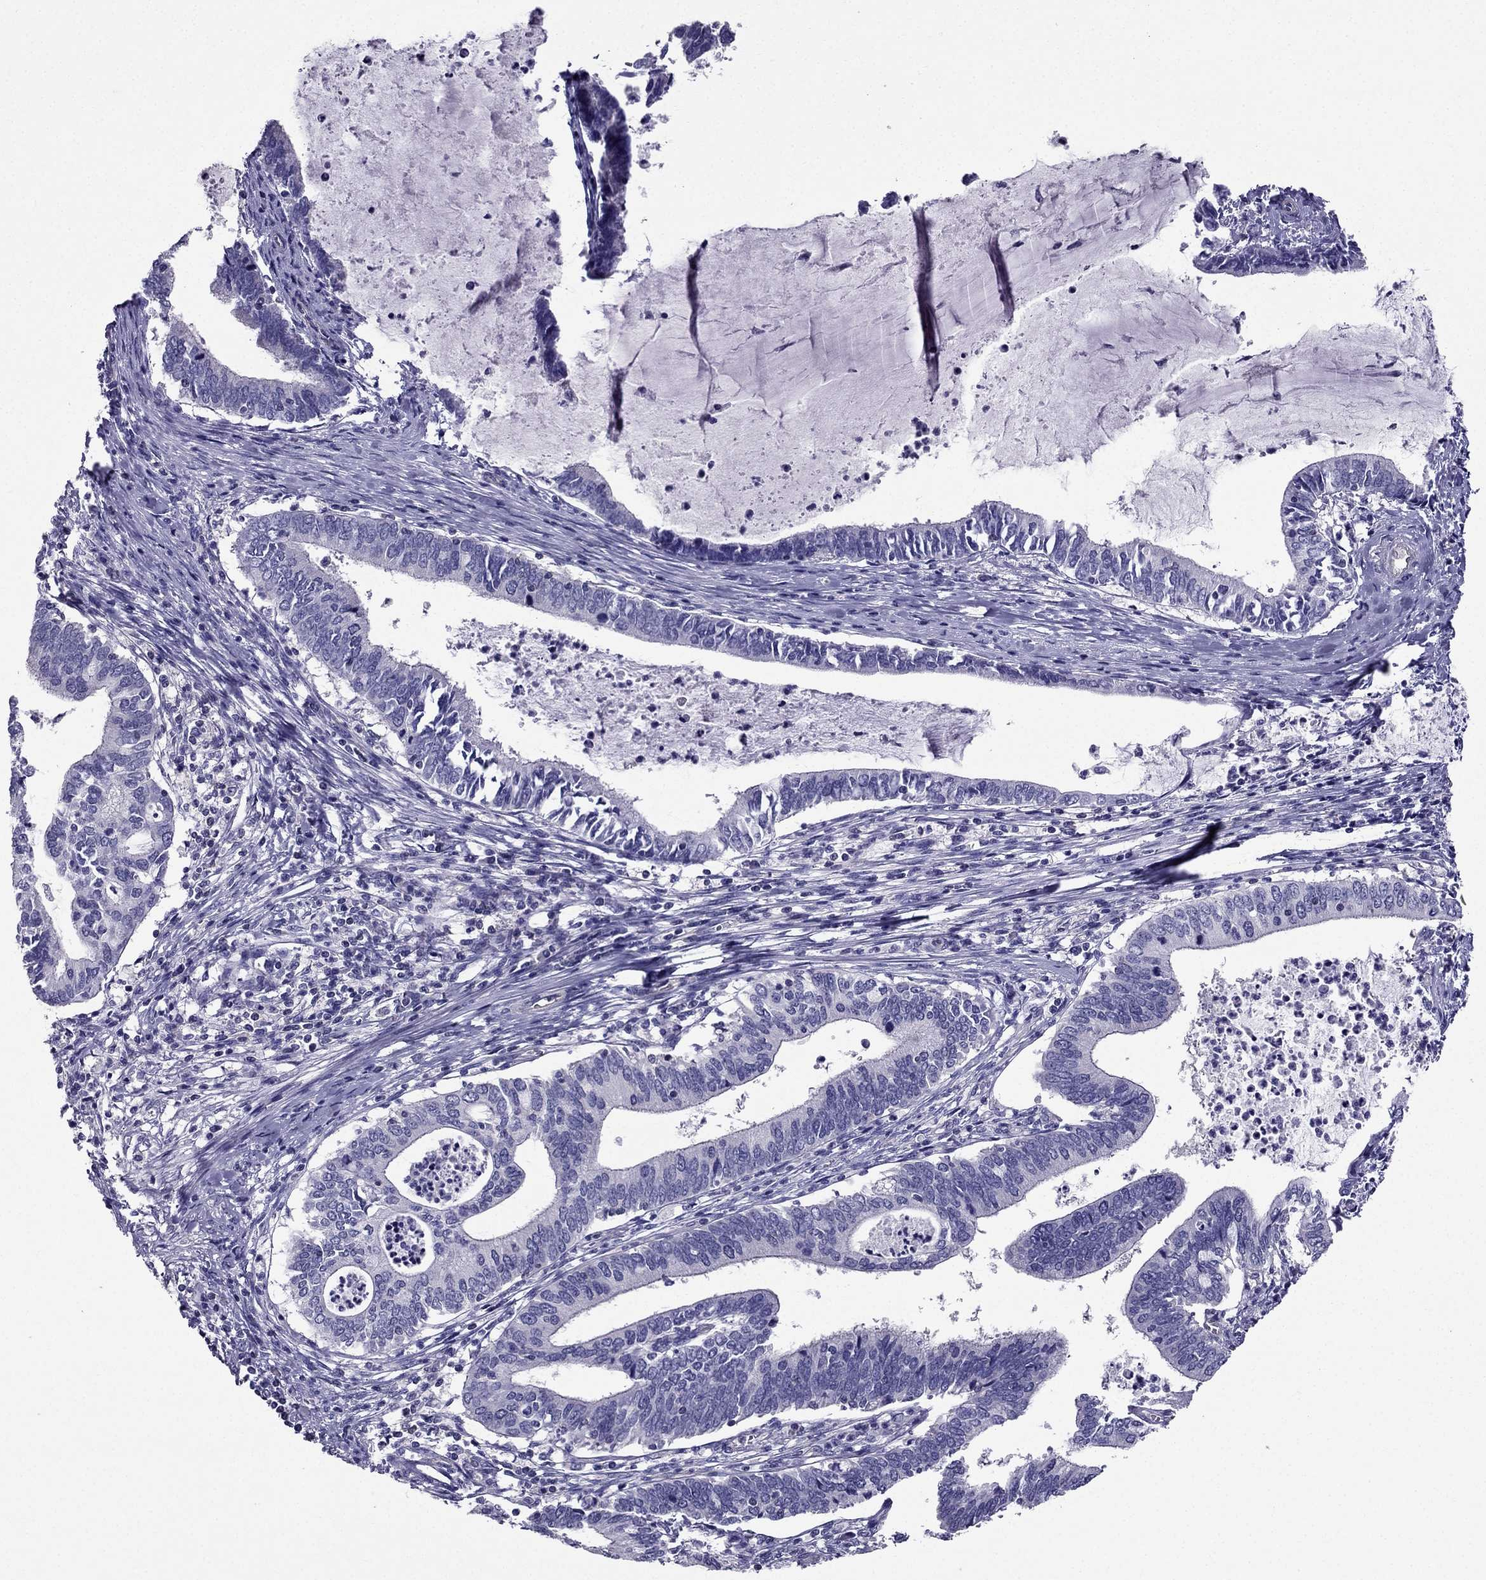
{"staining": {"intensity": "negative", "quantity": "none", "location": "none"}, "tissue": "cervical cancer", "cell_type": "Tumor cells", "image_type": "cancer", "snomed": [{"axis": "morphology", "description": "Adenocarcinoma, NOS"}, {"axis": "topography", "description": "Cervix"}], "caption": "Image shows no protein expression in tumor cells of adenocarcinoma (cervical) tissue. The staining was performed using DAB (3,3'-diaminobenzidine) to visualize the protein expression in brown, while the nuclei were stained in blue with hematoxylin (Magnification: 20x).", "gene": "AAK1", "patient": {"sex": "female", "age": 42}}